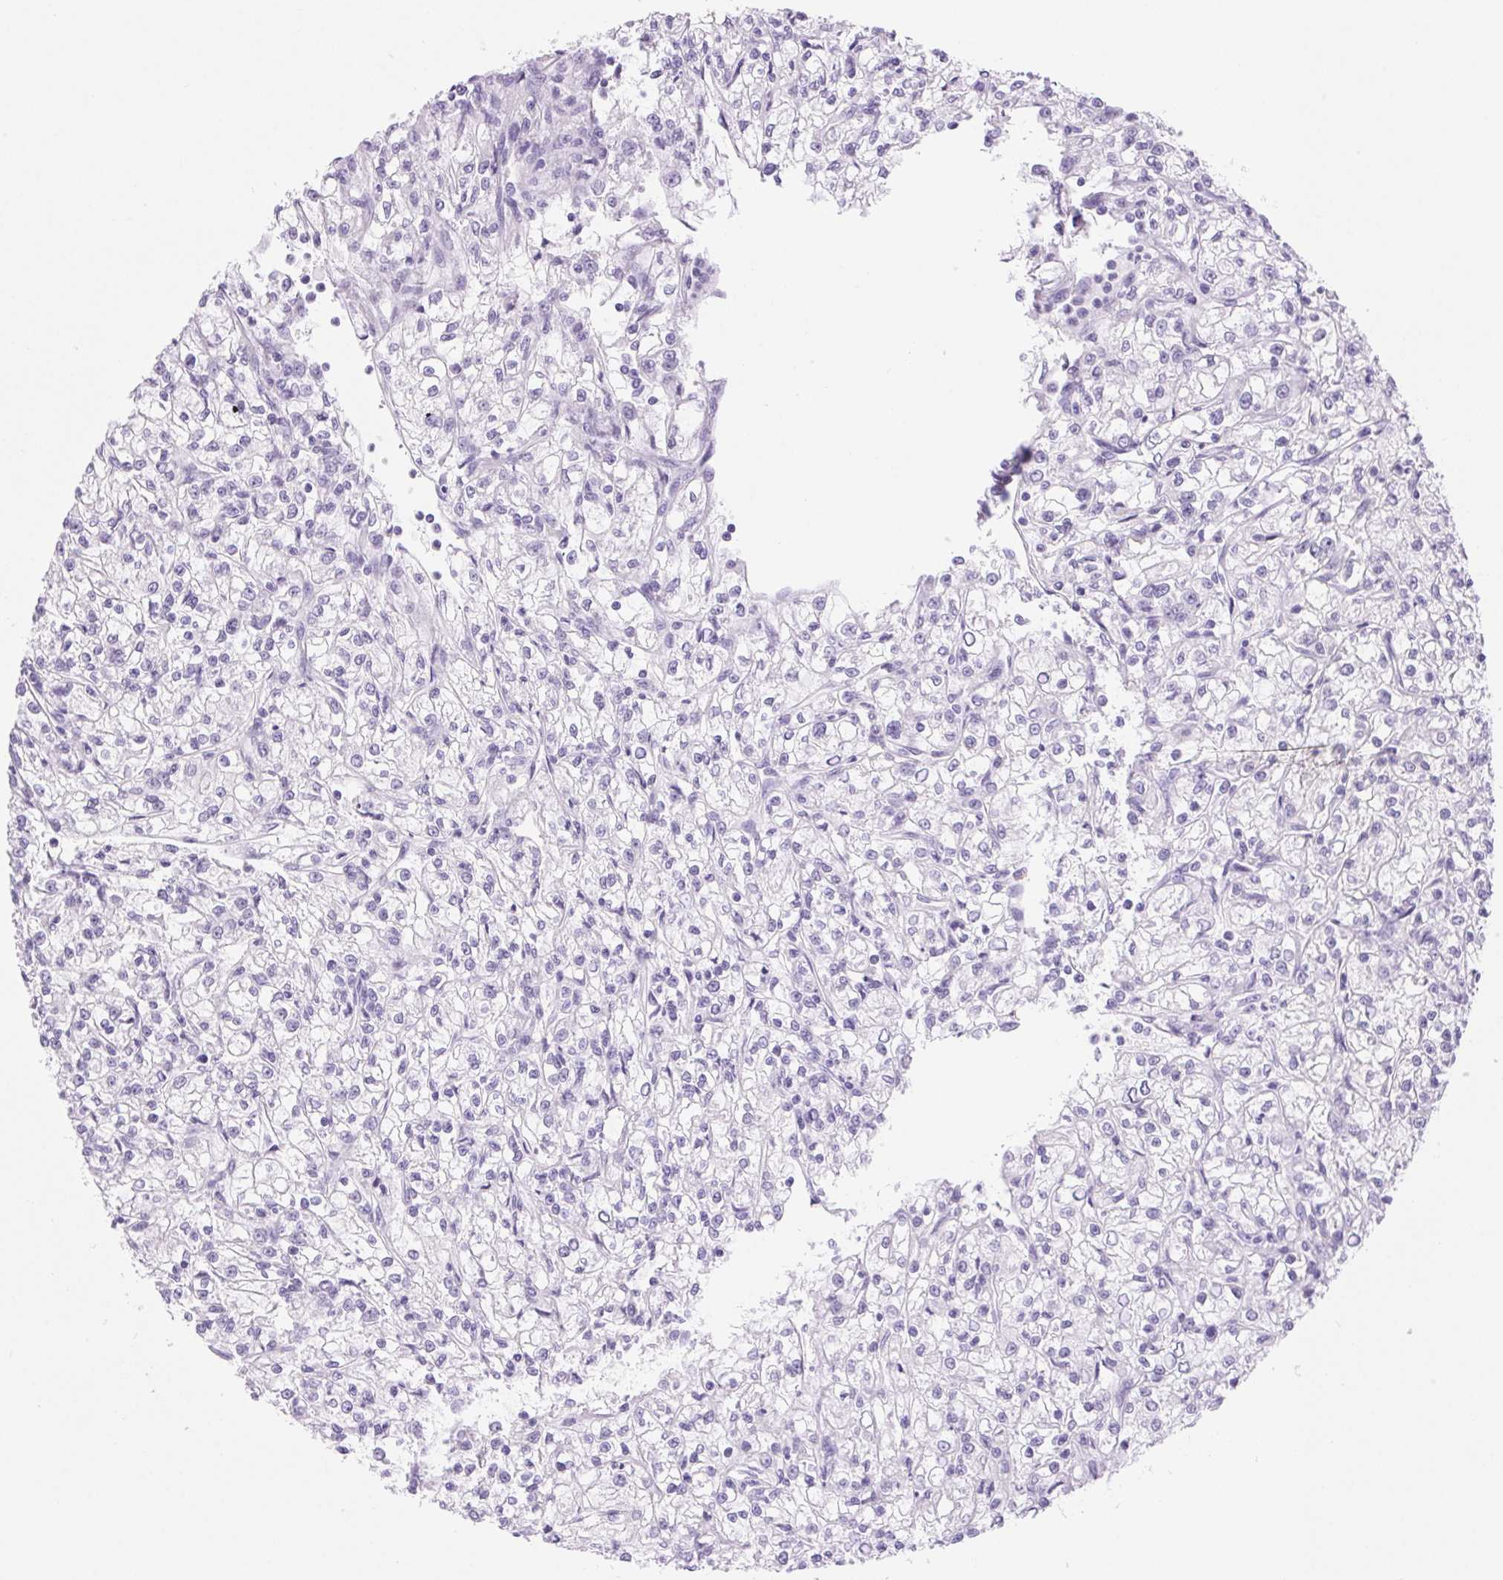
{"staining": {"intensity": "negative", "quantity": "none", "location": "none"}, "tissue": "renal cancer", "cell_type": "Tumor cells", "image_type": "cancer", "snomed": [{"axis": "morphology", "description": "Adenocarcinoma, NOS"}, {"axis": "topography", "description": "Kidney"}], "caption": "This is an immunohistochemistry image of human adenocarcinoma (renal). There is no positivity in tumor cells.", "gene": "SERPINB3", "patient": {"sex": "female", "age": 59}}